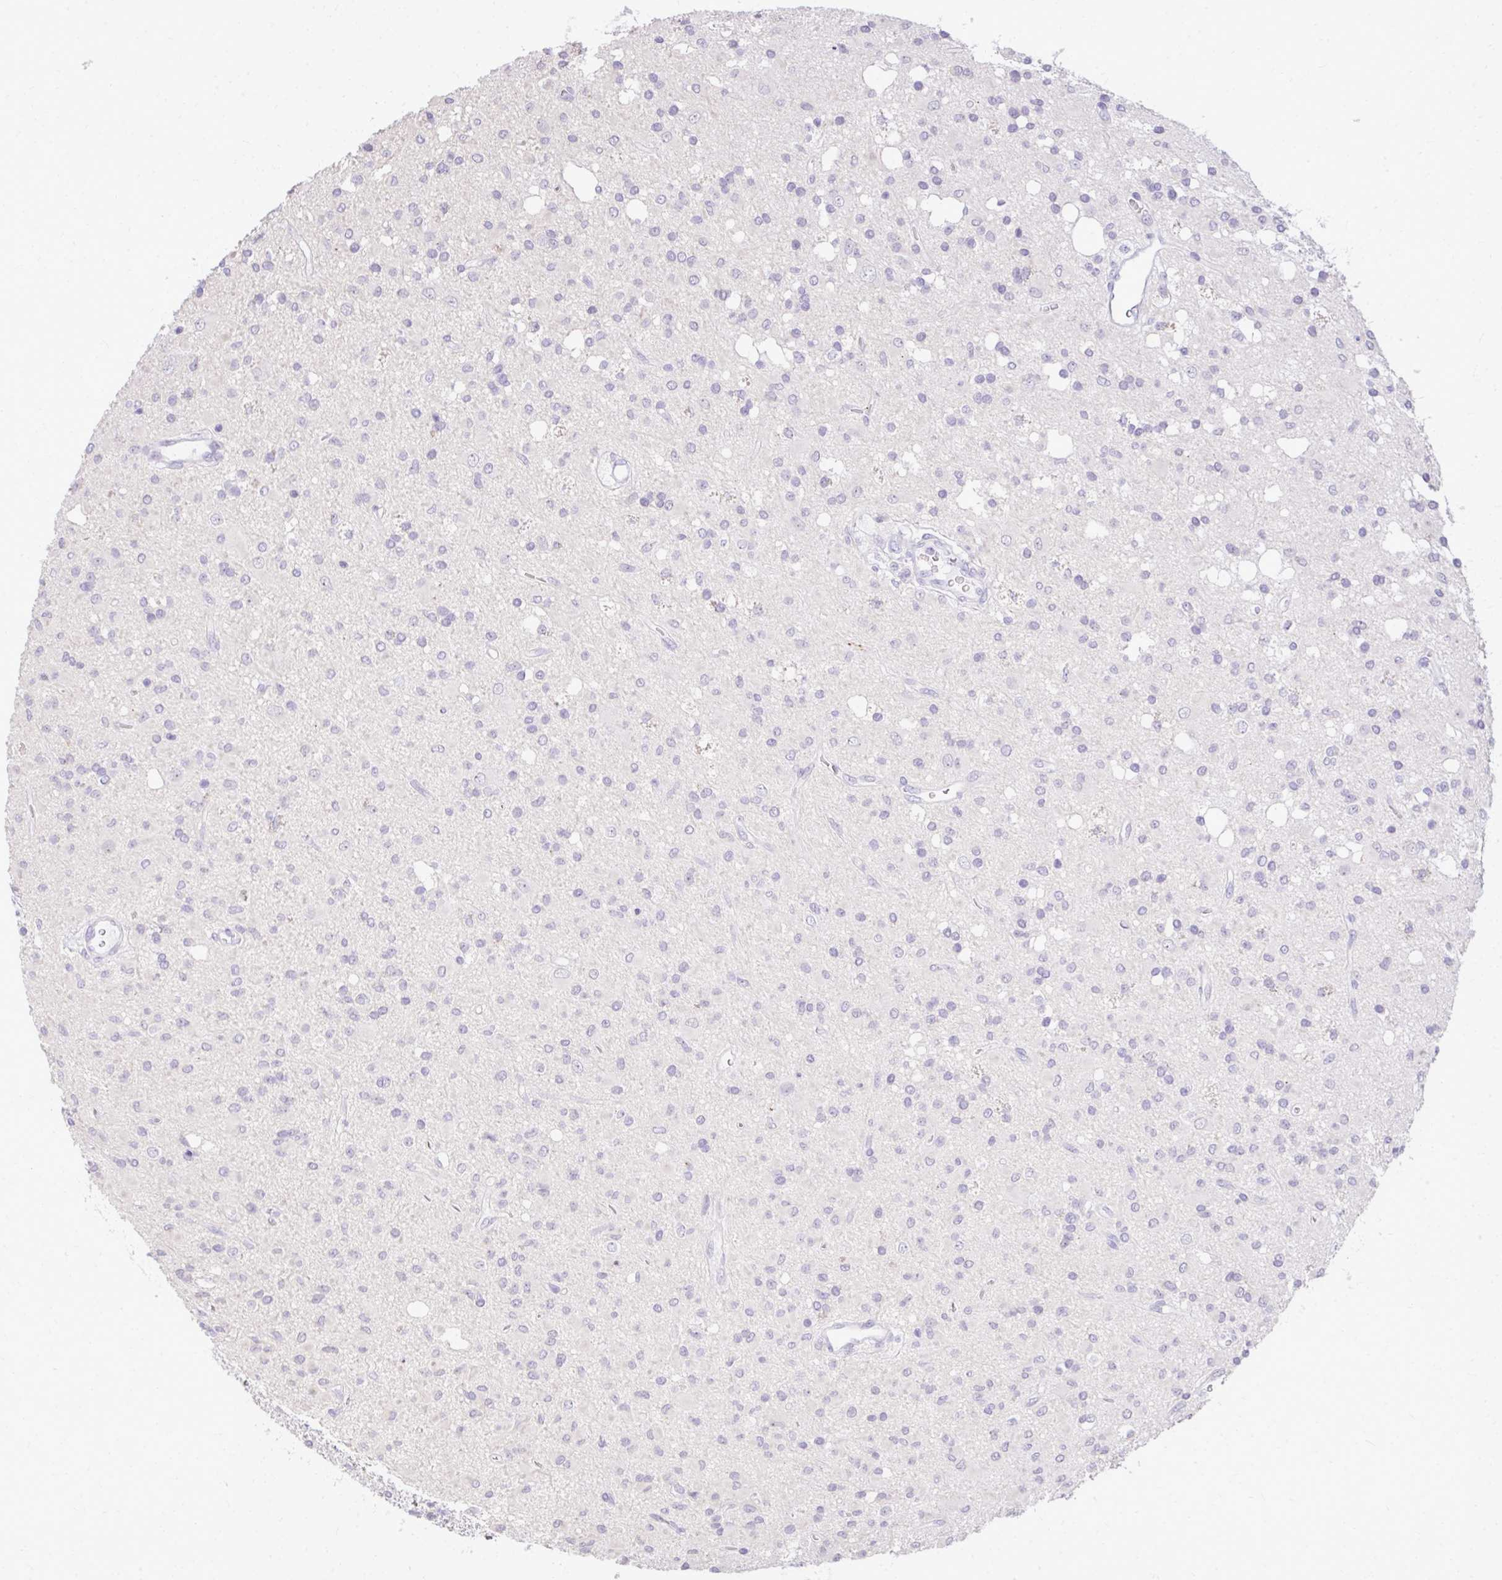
{"staining": {"intensity": "negative", "quantity": "none", "location": "none"}, "tissue": "glioma", "cell_type": "Tumor cells", "image_type": "cancer", "snomed": [{"axis": "morphology", "description": "Glioma, malignant, Low grade"}, {"axis": "topography", "description": "Brain"}], "caption": "The photomicrograph demonstrates no staining of tumor cells in malignant glioma (low-grade).", "gene": "EID3", "patient": {"sex": "female", "age": 33}}